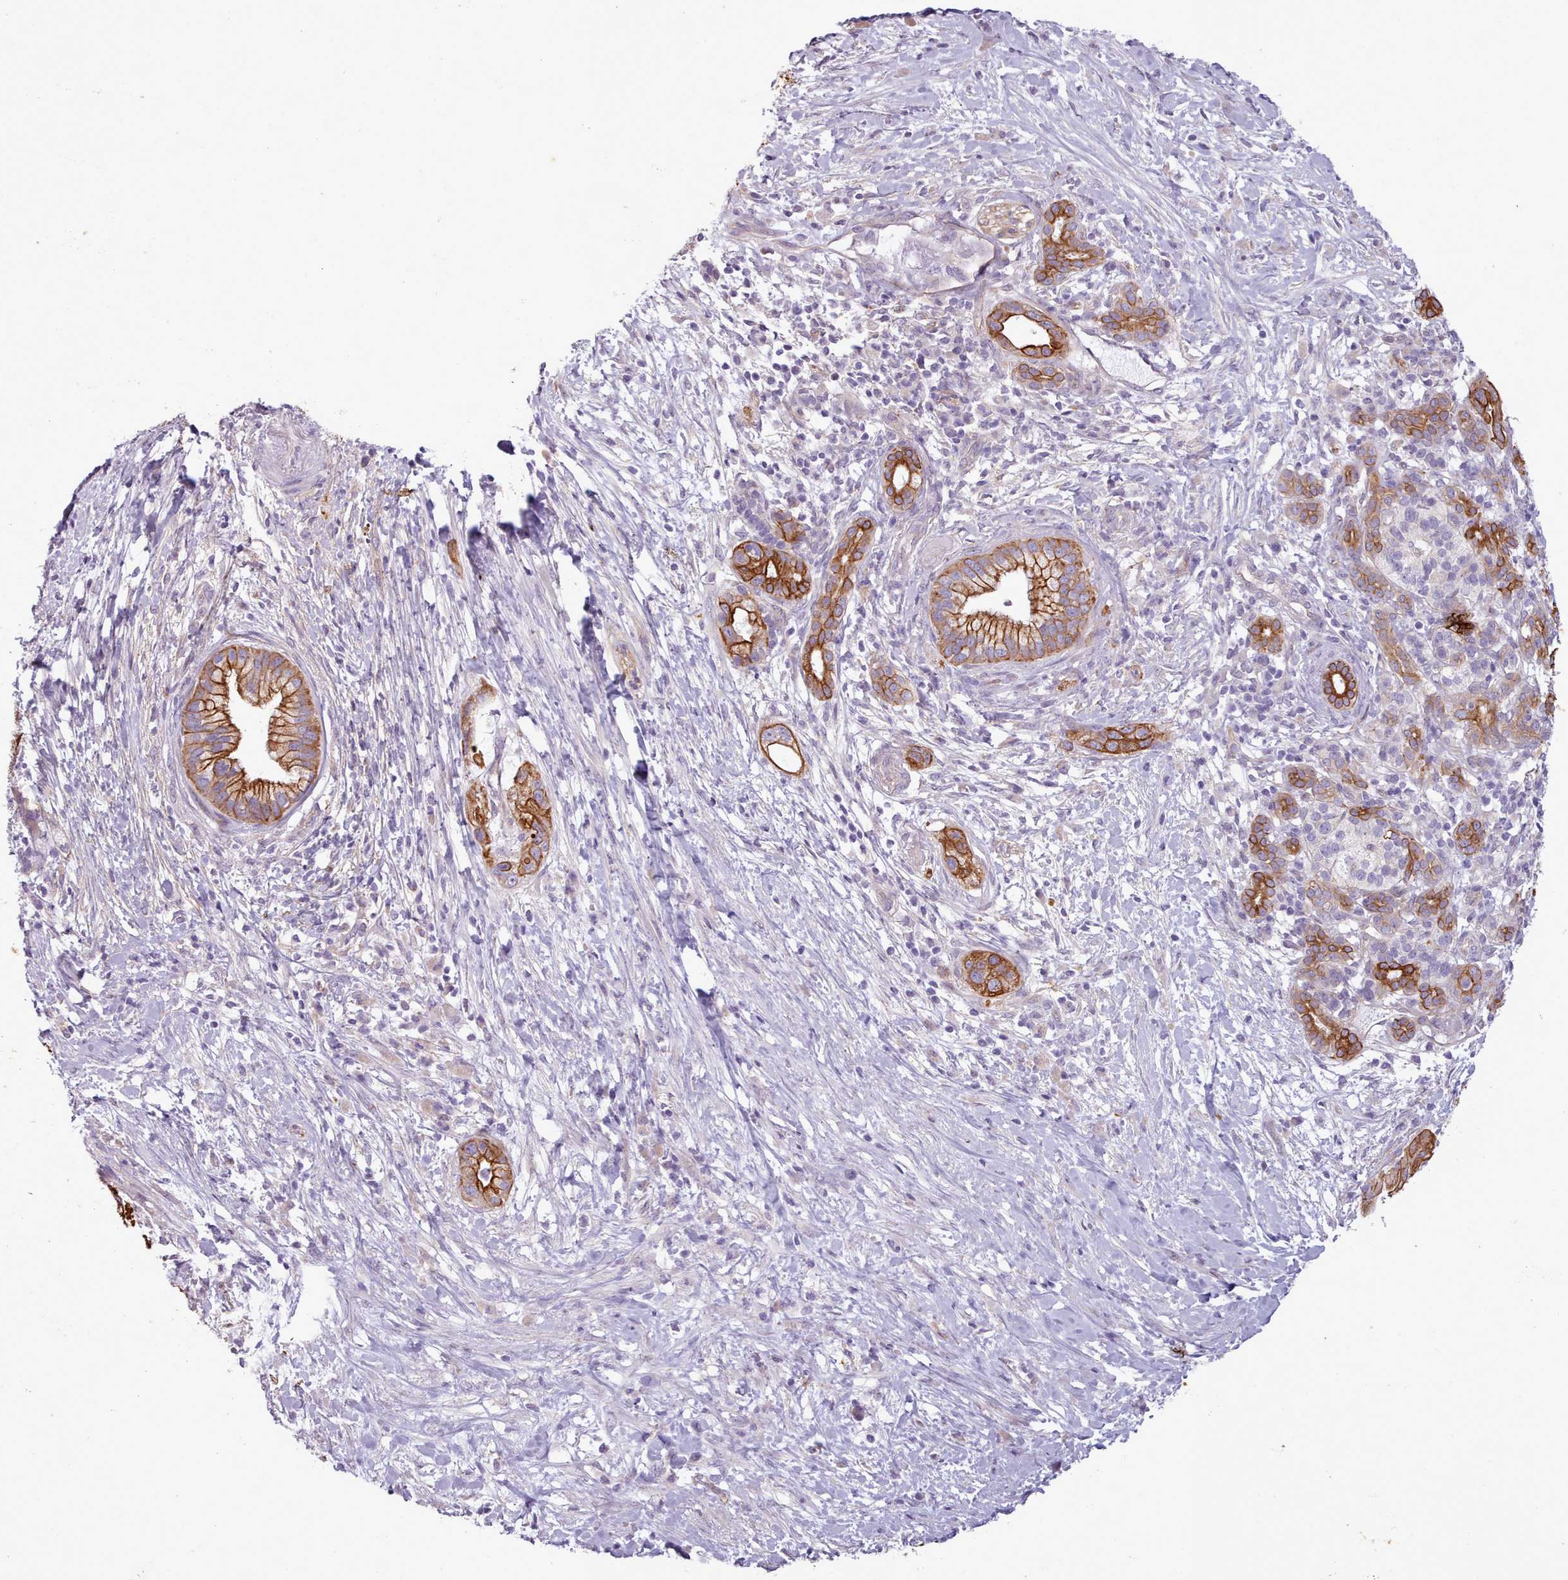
{"staining": {"intensity": "strong", "quantity": ">75%", "location": "cytoplasmic/membranous"}, "tissue": "pancreatic cancer", "cell_type": "Tumor cells", "image_type": "cancer", "snomed": [{"axis": "morphology", "description": "Adenocarcinoma, NOS"}, {"axis": "topography", "description": "Pancreas"}], "caption": "Strong cytoplasmic/membranous staining for a protein is appreciated in approximately >75% of tumor cells of pancreatic cancer (adenocarcinoma) using IHC.", "gene": "PLD4", "patient": {"sex": "male", "age": 44}}